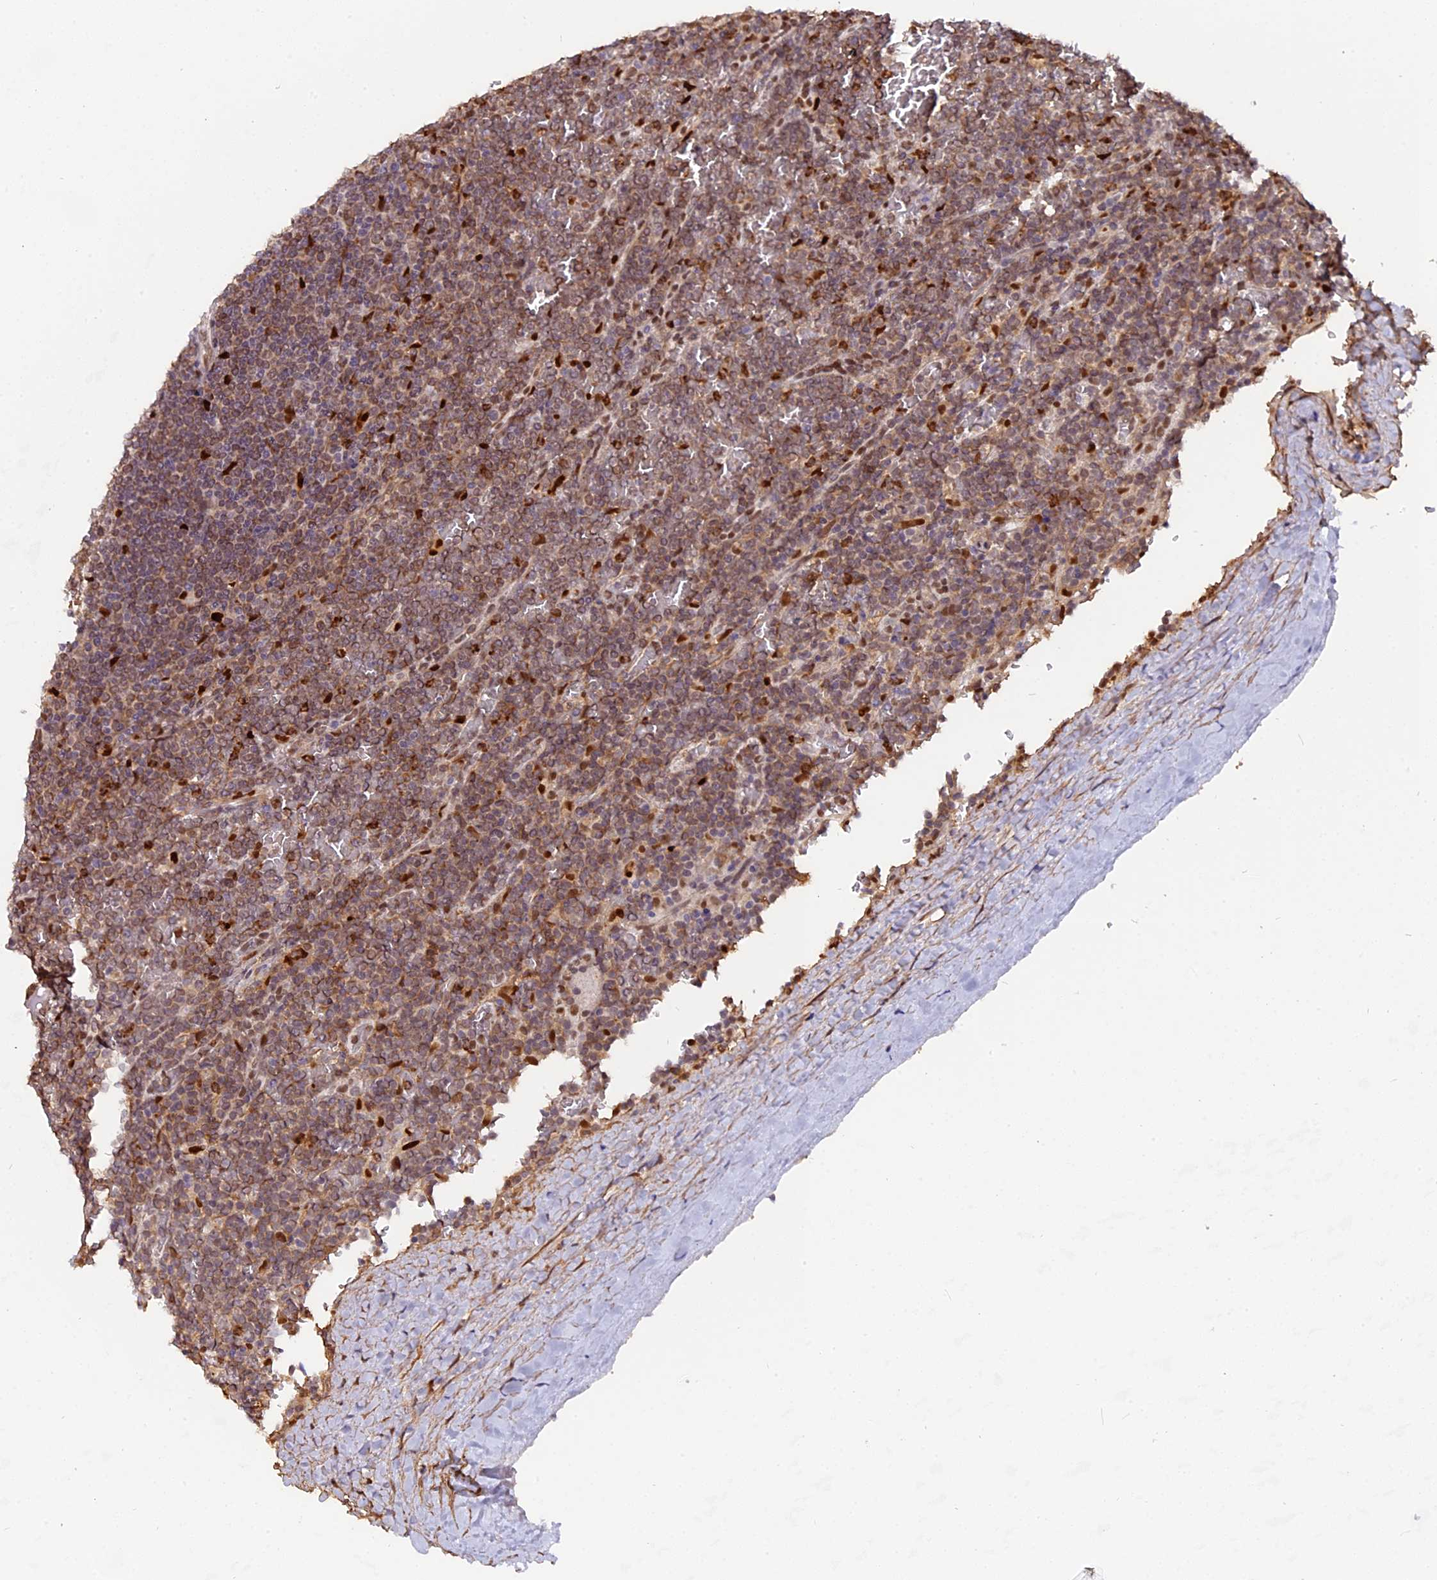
{"staining": {"intensity": "moderate", "quantity": ">75%", "location": "cytoplasmic/membranous,nuclear"}, "tissue": "lymphoma", "cell_type": "Tumor cells", "image_type": "cancer", "snomed": [{"axis": "morphology", "description": "Malignant lymphoma, non-Hodgkin's type, Low grade"}, {"axis": "topography", "description": "Spleen"}], "caption": "High-magnification brightfield microscopy of malignant lymphoma, non-Hodgkin's type (low-grade) stained with DAB (3,3'-diaminobenzidine) (brown) and counterstained with hematoxylin (blue). tumor cells exhibit moderate cytoplasmic/membranous and nuclear positivity is present in approximately>75% of cells. Using DAB (brown) and hematoxylin (blue) stains, captured at high magnification using brightfield microscopy.", "gene": "FAM118B", "patient": {"sex": "female", "age": 19}}